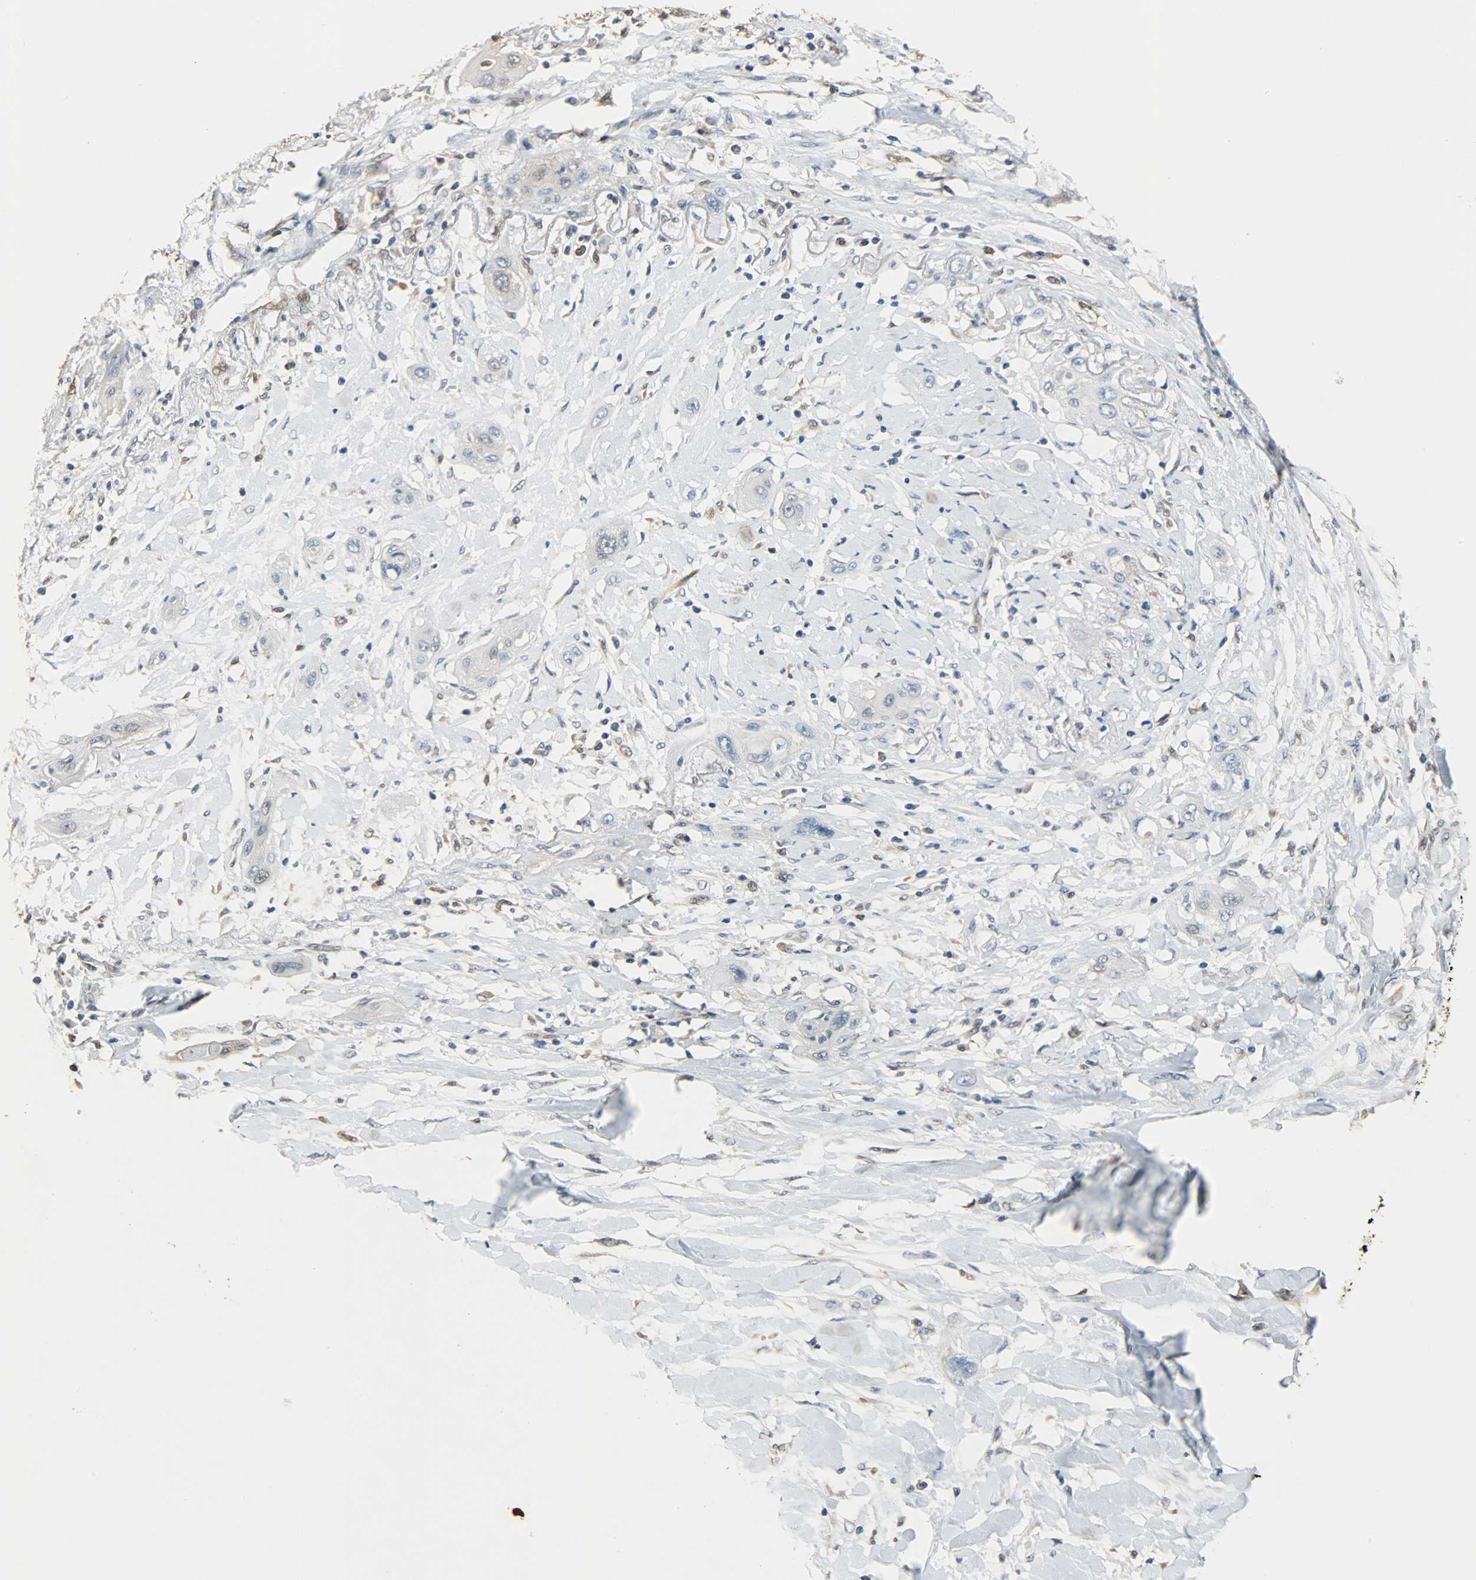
{"staining": {"intensity": "weak", "quantity": "25%-75%", "location": "cytoplasmic/membranous,nuclear"}, "tissue": "lung cancer", "cell_type": "Tumor cells", "image_type": "cancer", "snomed": [{"axis": "morphology", "description": "Squamous cell carcinoma, NOS"}, {"axis": "topography", "description": "Lung"}], "caption": "There is low levels of weak cytoplasmic/membranous and nuclear positivity in tumor cells of squamous cell carcinoma (lung), as demonstrated by immunohistochemical staining (brown color).", "gene": "EIF4EBP1", "patient": {"sex": "female", "age": 47}}